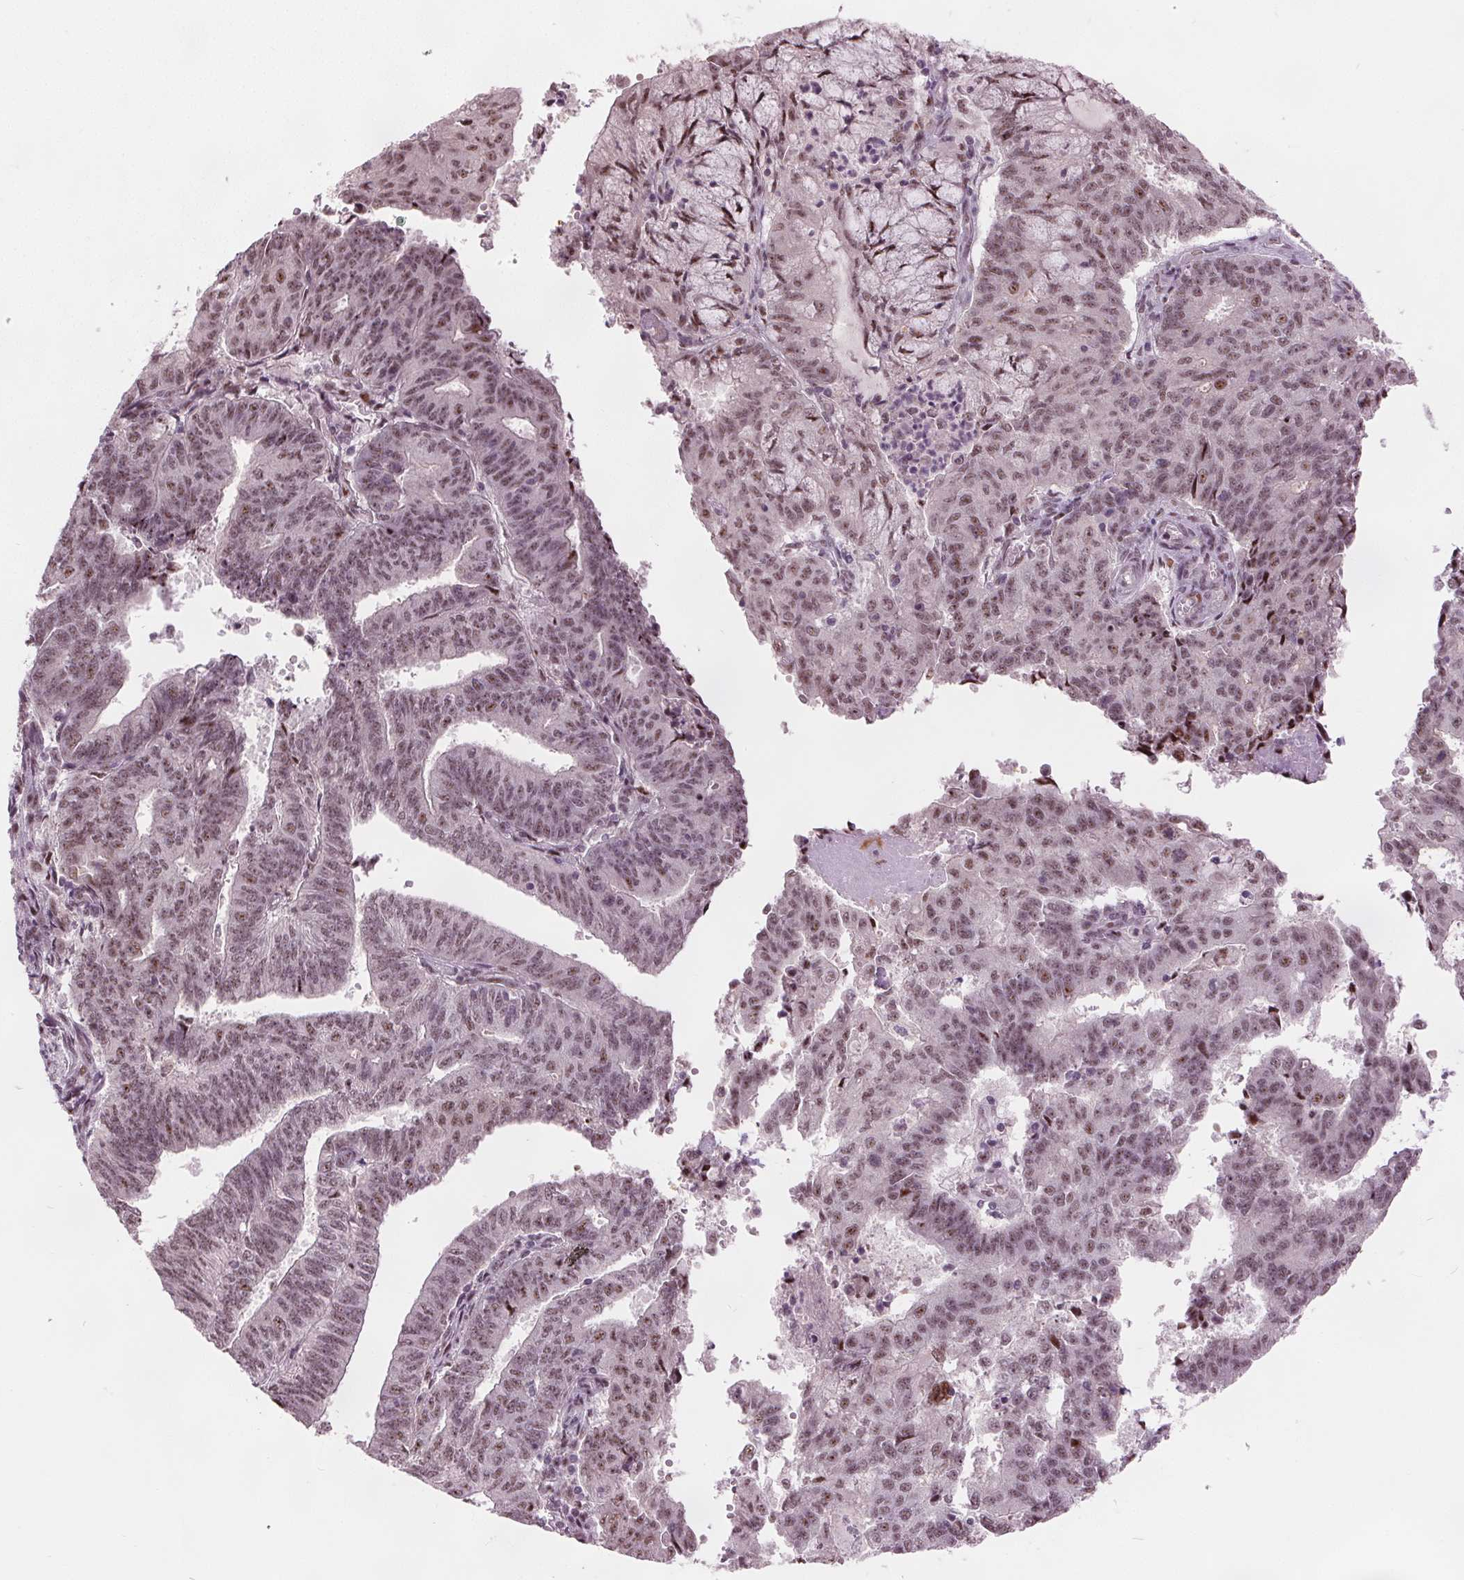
{"staining": {"intensity": "moderate", "quantity": ">75%", "location": "nuclear"}, "tissue": "endometrial cancer", "cell_type": "Tumor cells", "image_type": "cancer", "snomed": [{"axis": "morphology", "description": "Adenocarcinoma, NOS"}, {"axis": "topography", "description": "Endometrium"}], "caption": "A brown stain shows moderate nuclear expression of a protein in adenocarcinoma (endometrial) tumor cells.", "gene": "TTC34", "patient": {"sex": "female", "age": 82}}